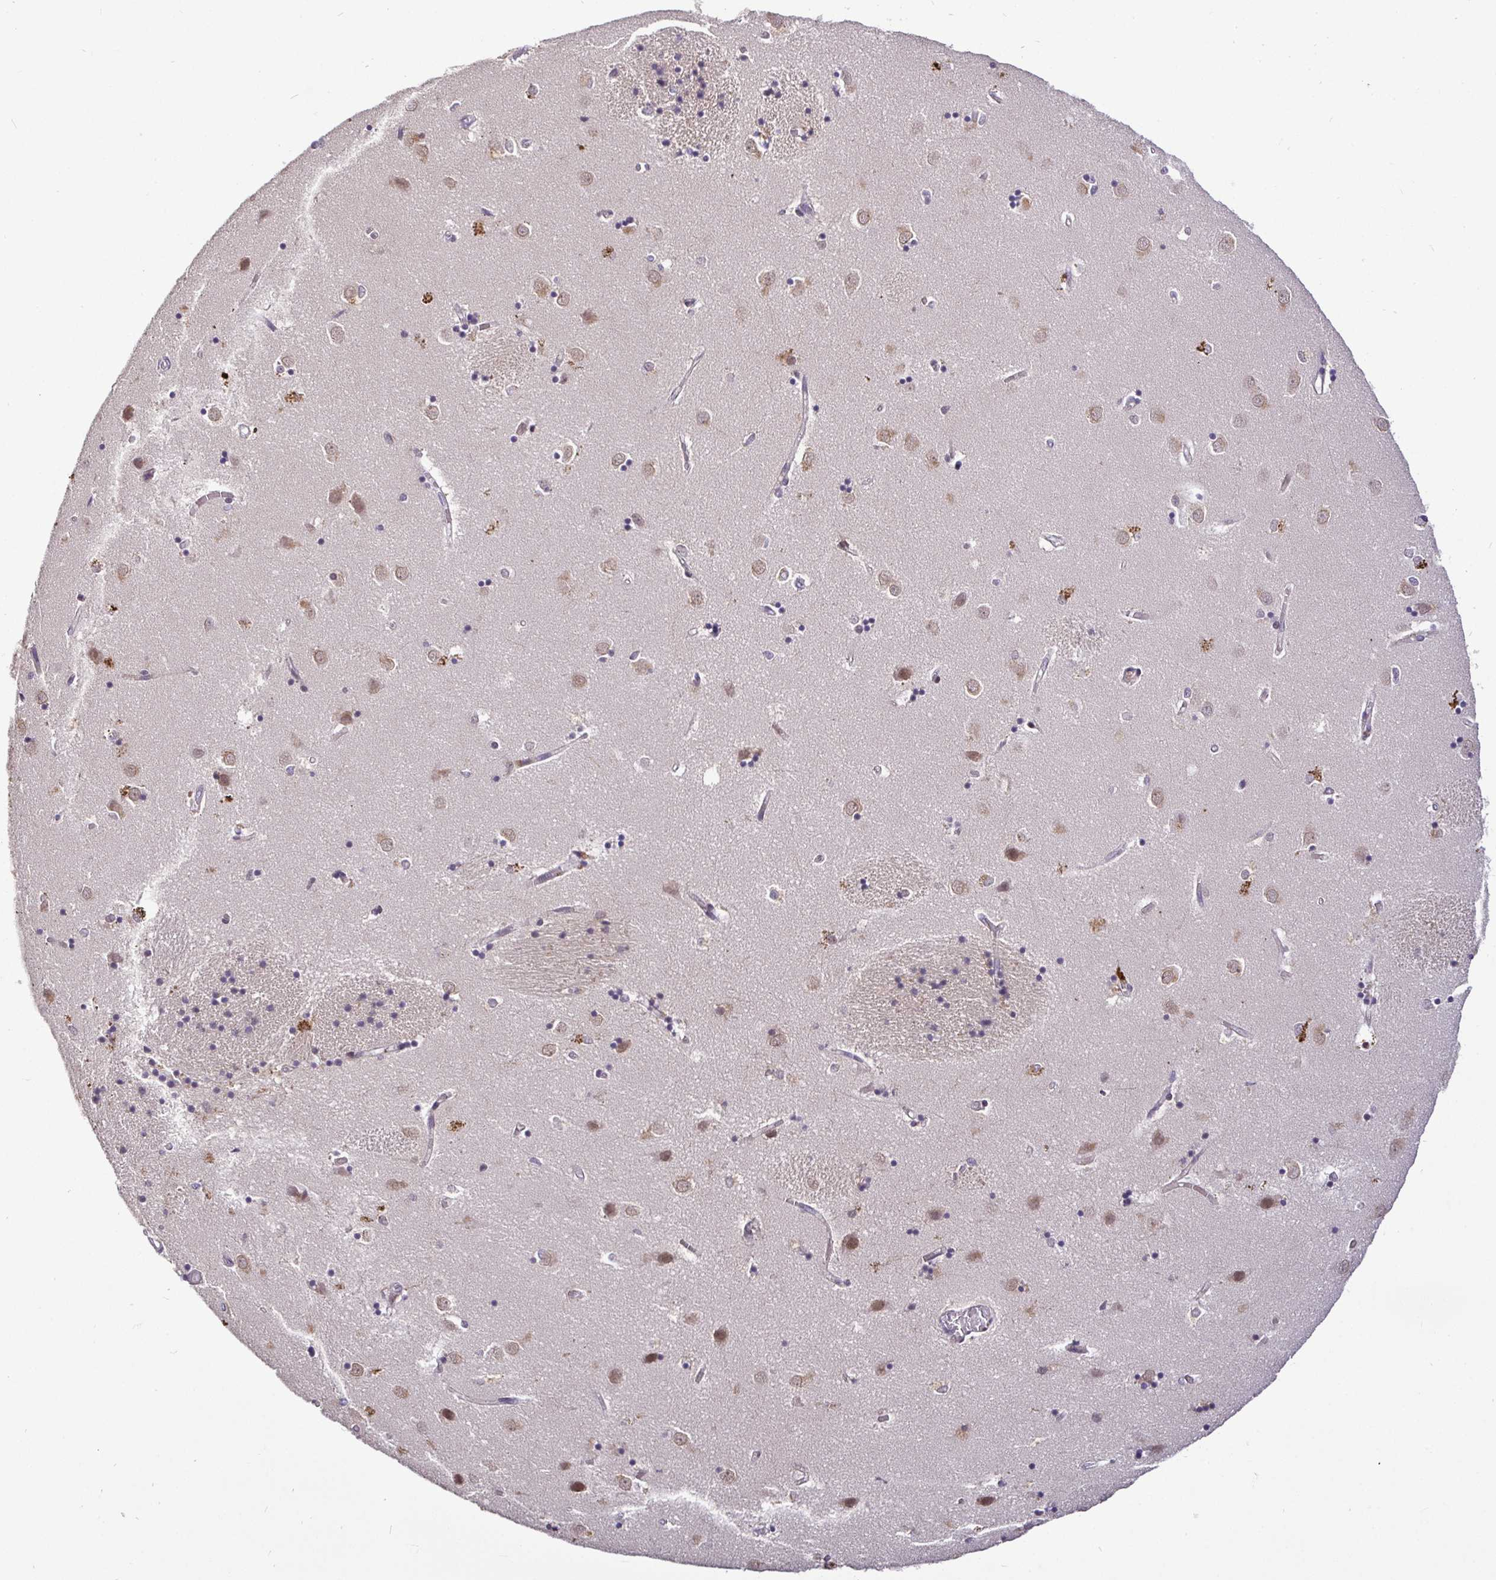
{"staining": {"intensity": "moderate", "quantity": "<25%", "location": "cytoplasmic/membranous"}, "tissue": "caudate", "cell_type": "Glial cells", "image_type": "normal", "snomed": [{"axis": "morphology", "description": "Normal tissue, NOS"}, {"axis": "topography", "description": "Lateral ventricle wall"}], "caption": "DAB immunohistochemical staining of benign human caudate demonstrates moderate cytoplasmic/membranous protein expression in approximately <25% of glial cells.", "gene": "NUP188", "patient": {"sex": "male", "age": 54}}